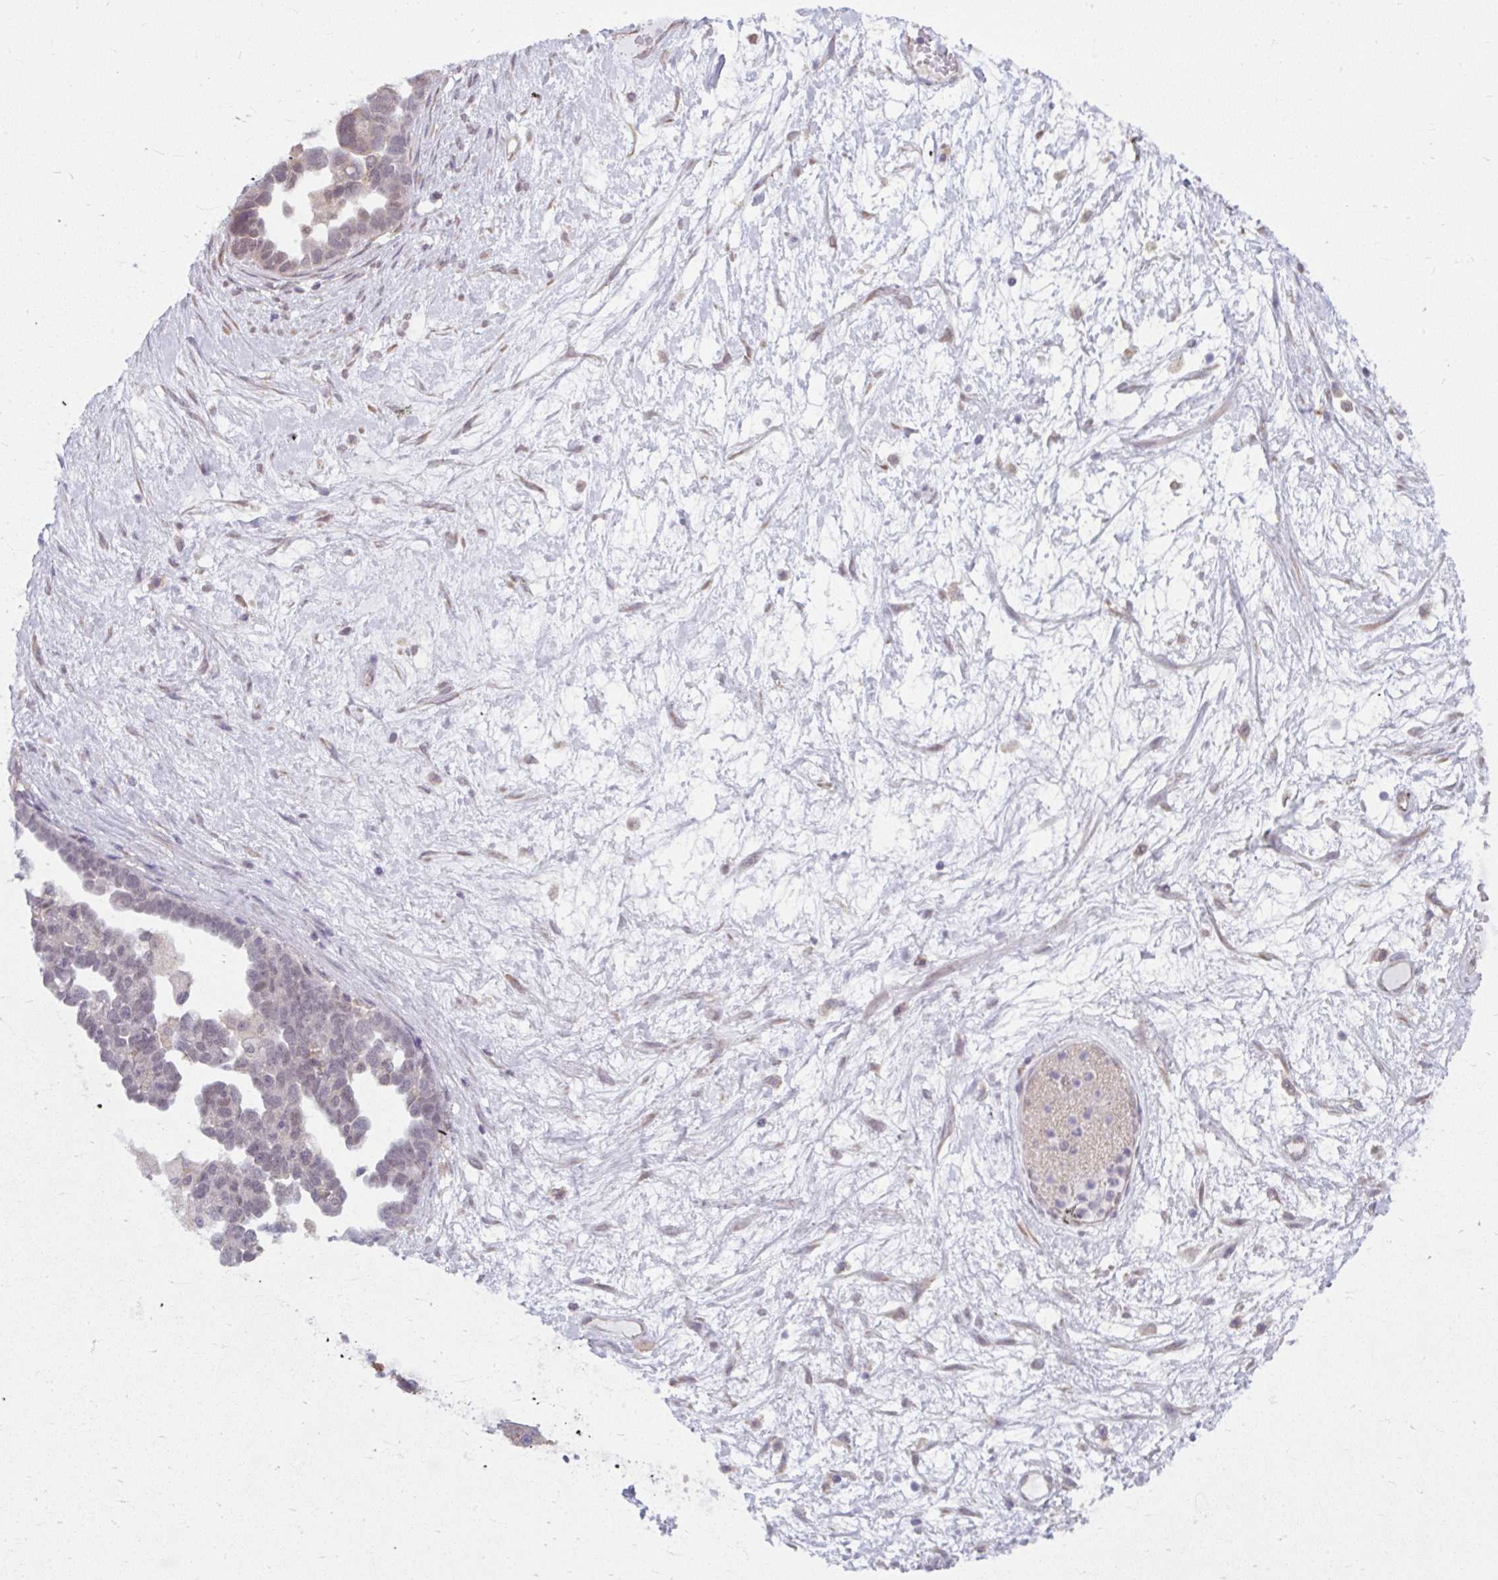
{"staining": {"intensity": "weak", "quantity": "<25%", "location": "cytoplasmic/membranous,nuclear"}, "tissue": "ovarian cancer", "cell_type": "Tumor cells", "image_type": "cancer", "snomed": [{"axis": "morphology", "description": "Cystadenocarcinoma, serous, NOS"}, {"axis": "topography", "description": "Ovary"}], "caption": "Immunohistochemistry of ovarian cancer (serous cystadenocarcinoma) reveals no staining in tumor cells. Brightfield microscopy of immunohistochemistry stained with DAB (3,3'-diaminobenzidine) (brown) and hematoxylin (blue), captured at high magnification.", "gene": "NMNAT1", "patient": {"sex": "female", "age": 54}}